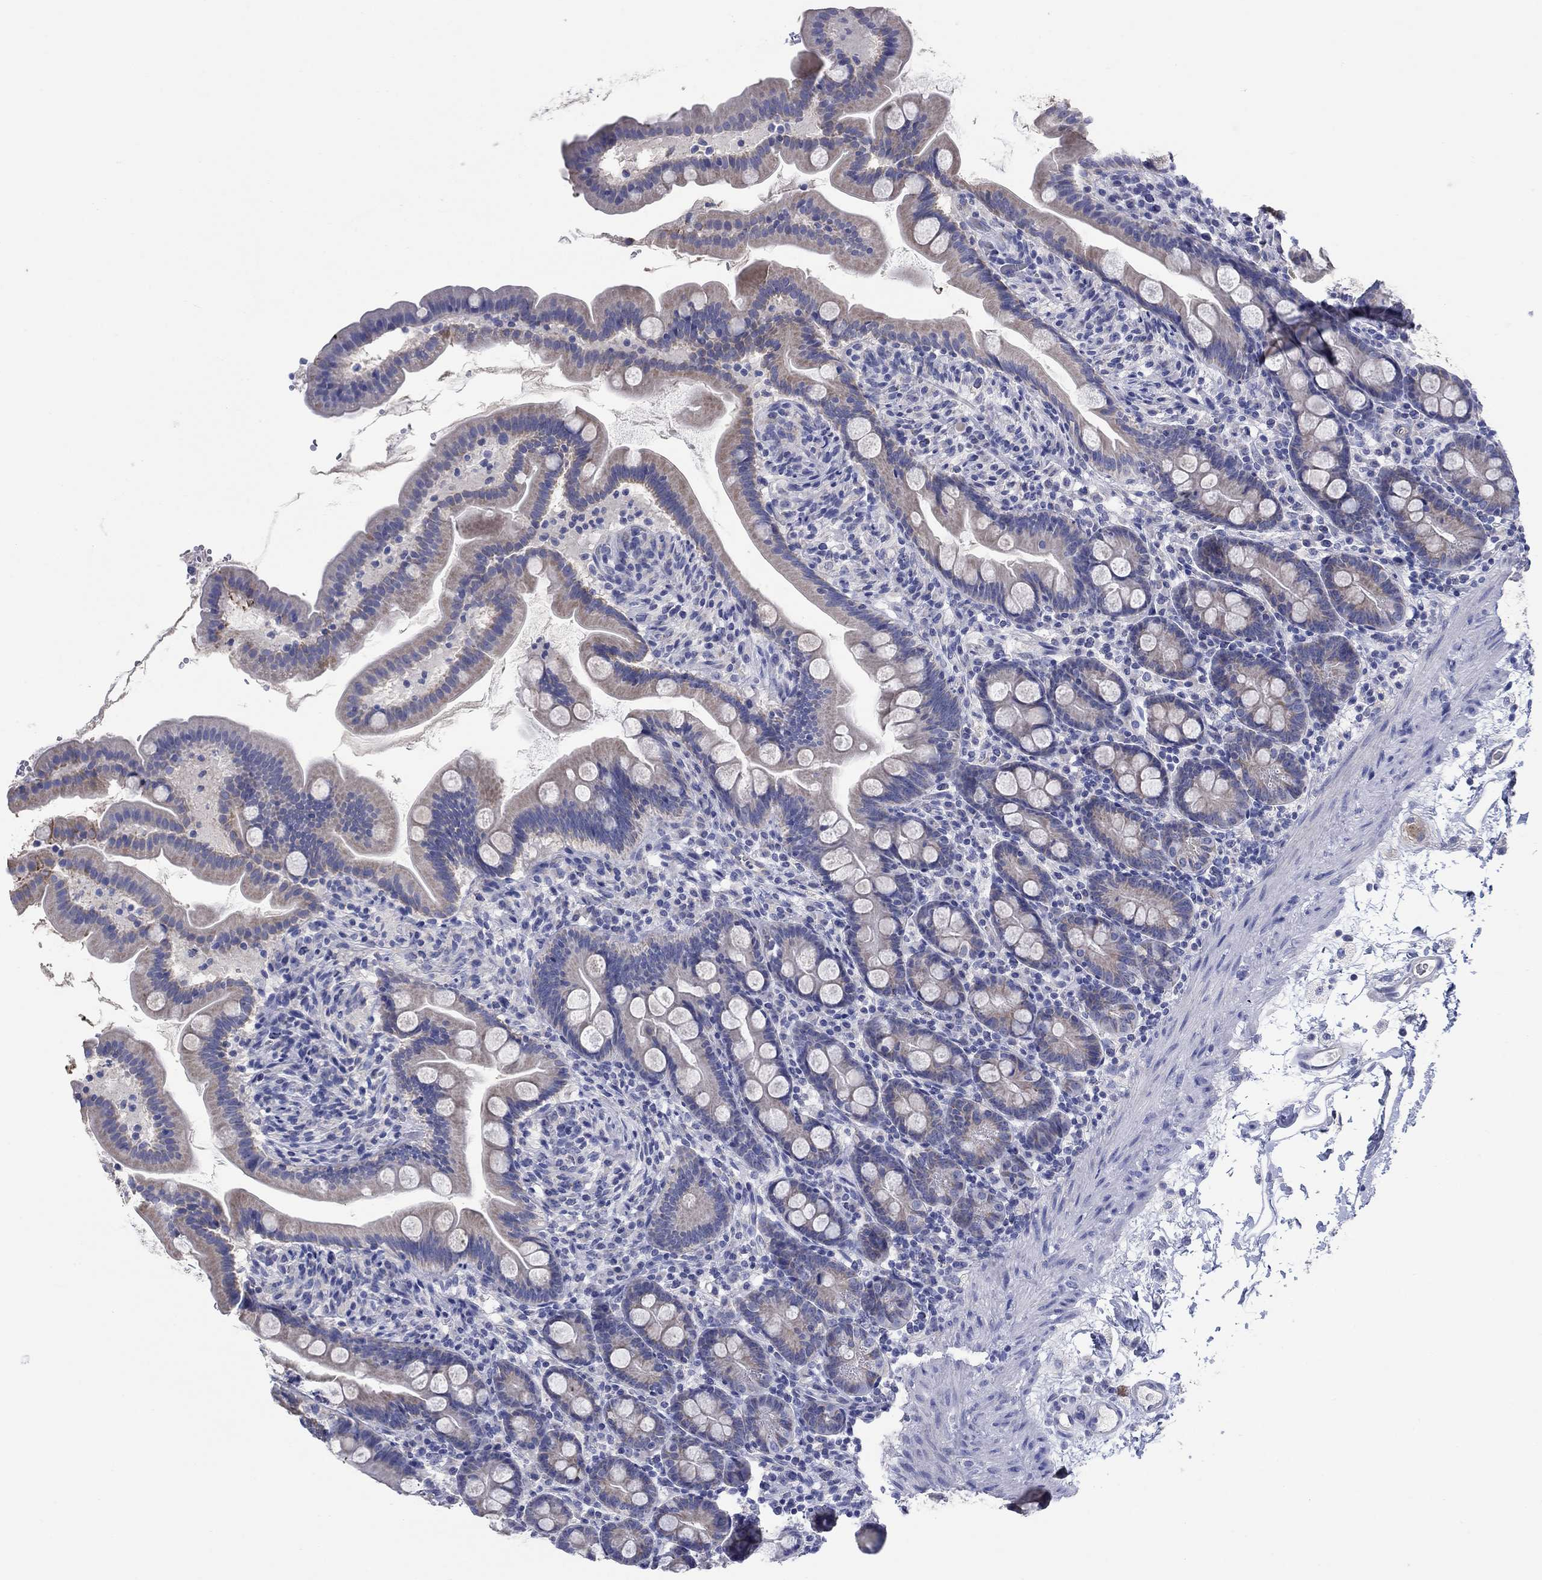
{"staining": {"intensity": "moderate", "quantity": "25%-75%", "location": "cytoplasmic/membranous"}, "tissue": "small intestine", "cell_type": "Glandular cells", "image_type": "normal", "snomed": [{"axis": "morphology", "description": "Normal tissue, NOS"}, {"axis": "topography", "description": "Small intestine"}], "caption": "Protein analysis of normal small intestine demonstrates moderate cytoplasmic/membranous positivity in about 25%-75% of glandular cells.", "gene": "CLVS1", "patient": {"sex": "female", "age": 44}}